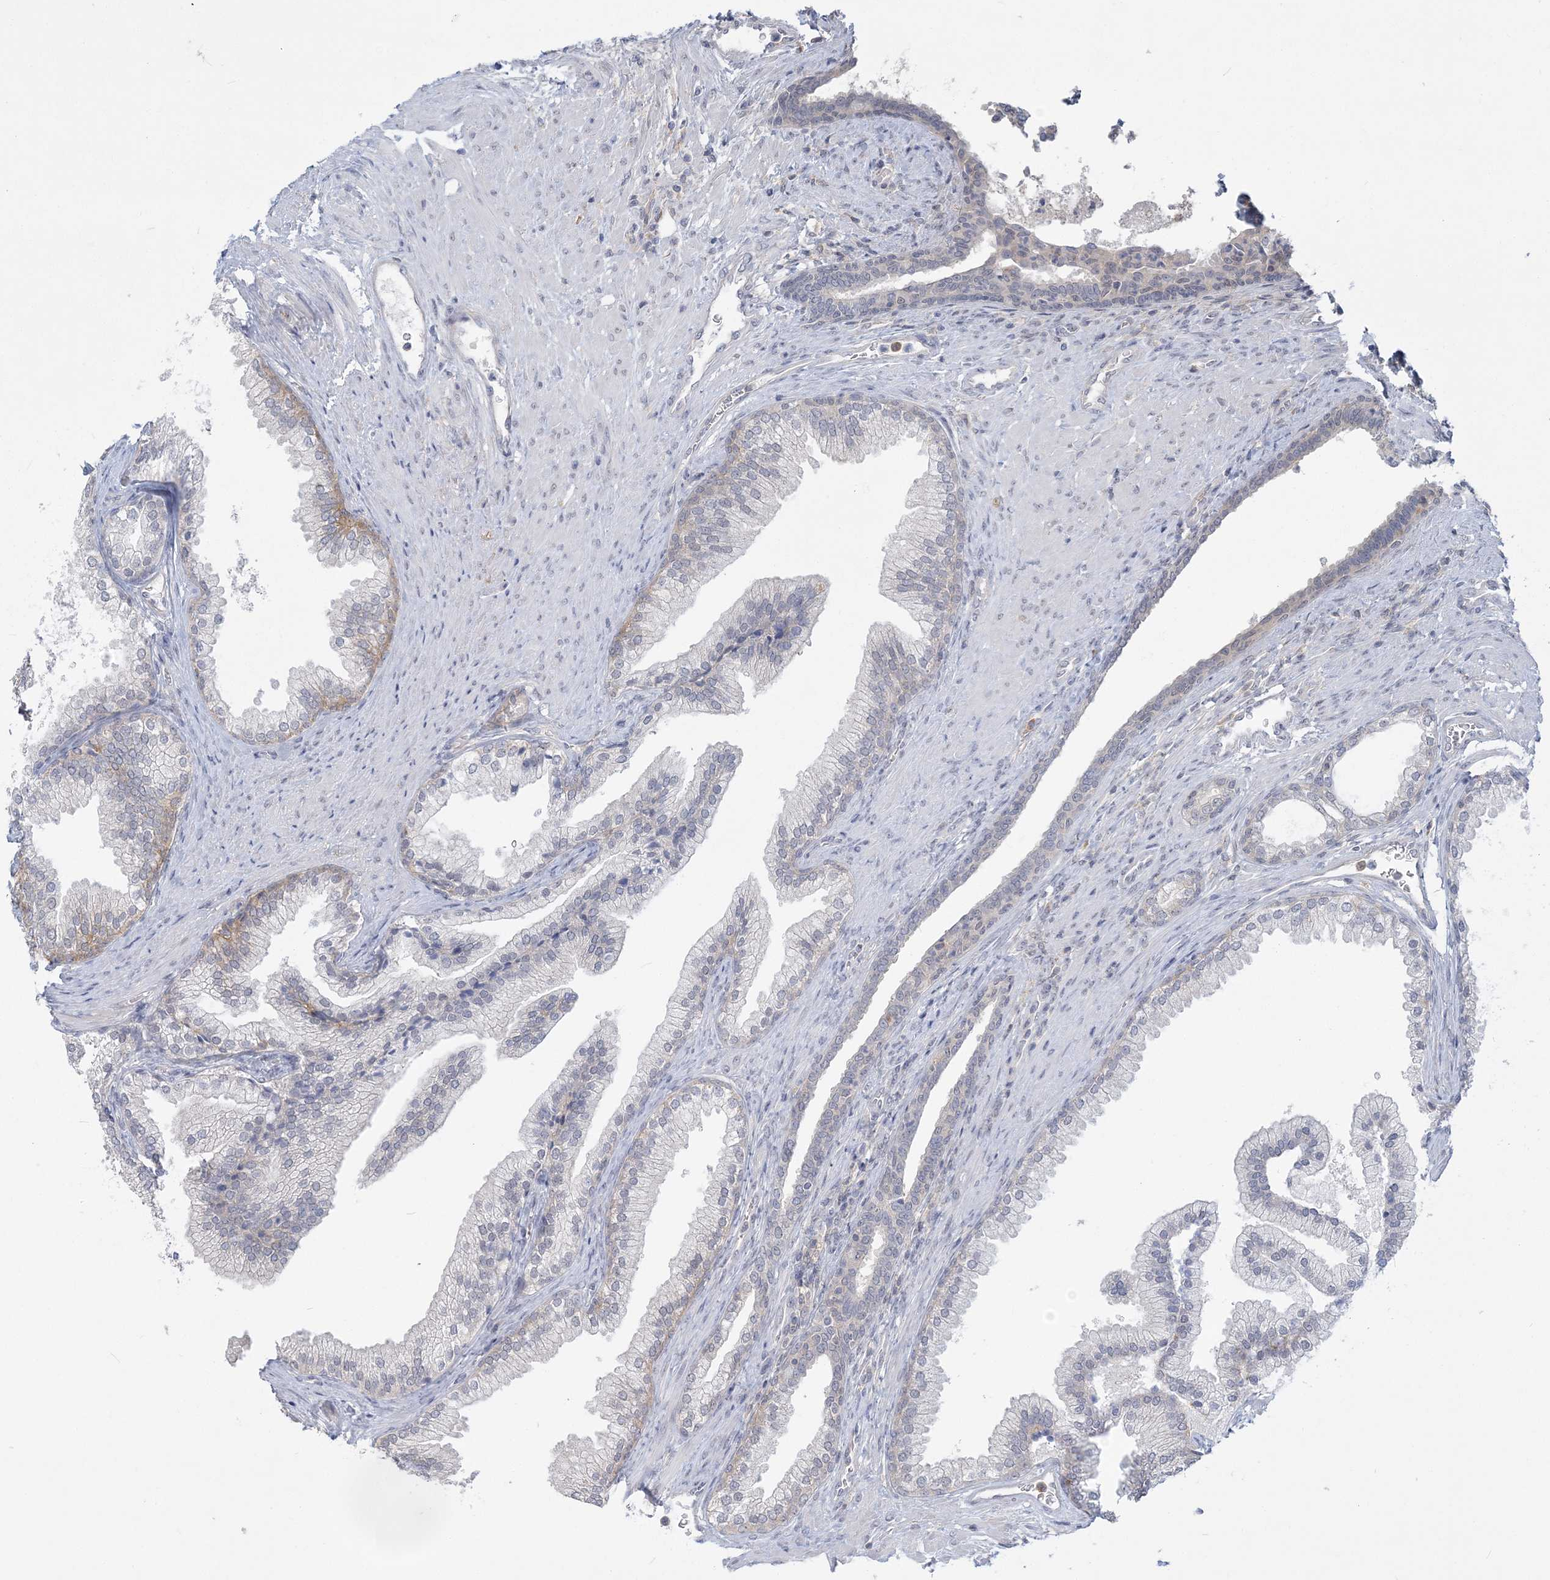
{"staining": {"intensity": "moderate", "quantity": "<25%", "location": "cytoplasmic/membranous"}, "tissue": "prostate", "cell_type": "Glandular cells", "image_type": "normal", "snomed": [{"axis": "morphology", "description": "Normal tissue, NOS"}, {"axis": "topography", "description": "Prostate"}], "caption": "Immunohistochemistry staining of benign prostate, which reveals low levels of moderate cytoplasmic/membranous staining in approximately <25% of glandular cells indicating moderate cytoplasmic/membranous protein expression. The staining was performed using DAB (brown) for protein detection and nuclei were counterstained in hematoxylin (blue).", "gene": "ANKS1A", "patient": {"sex": "male", "age": 76}}